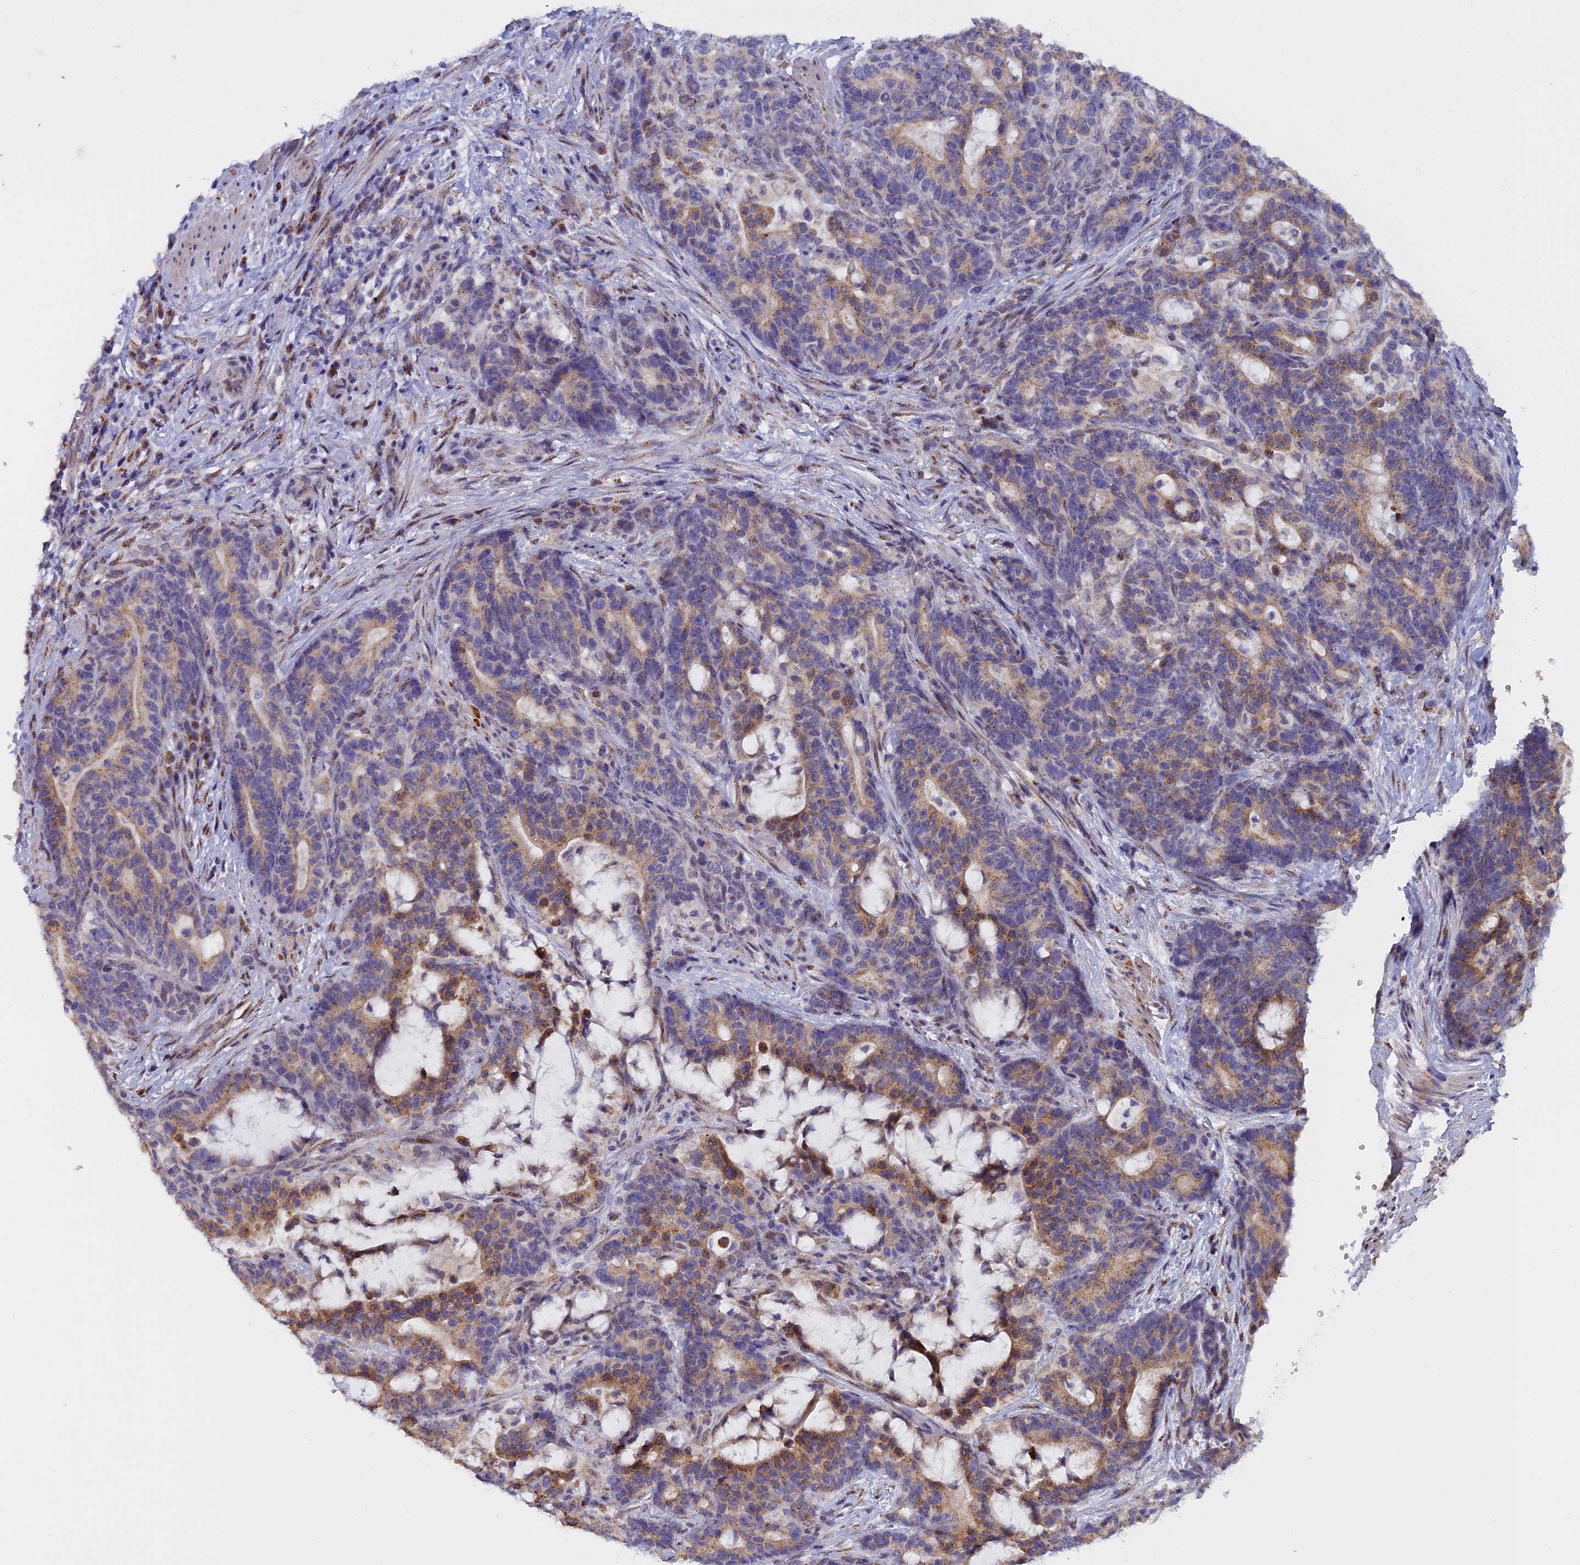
{"staining": {"intensity": "moderate", "quantity": "25%-75%", "location": "cytoplasmic/membranous"}, "tissue": "stomach cancer", "cell_type": "Tumor cells", "image_type": "cancer", "snomed": [{"axis": "morphology", "description": "Normal tissue, NOS"}, {"axis": "morphology", "description": "Adenocarcinoma, NOS"}, {"axis": "topography", "description": "Stomach"}], "caption": "Immunohistochemistry (IHC) (DAB) staining of human stomach cancer demonstrates moderate cytoplasmic/membranous protein expression in approximately 25%-75% of tumor cells.", "gene": "WDPCP", "patient": {"sex": "female", "age": 64}}